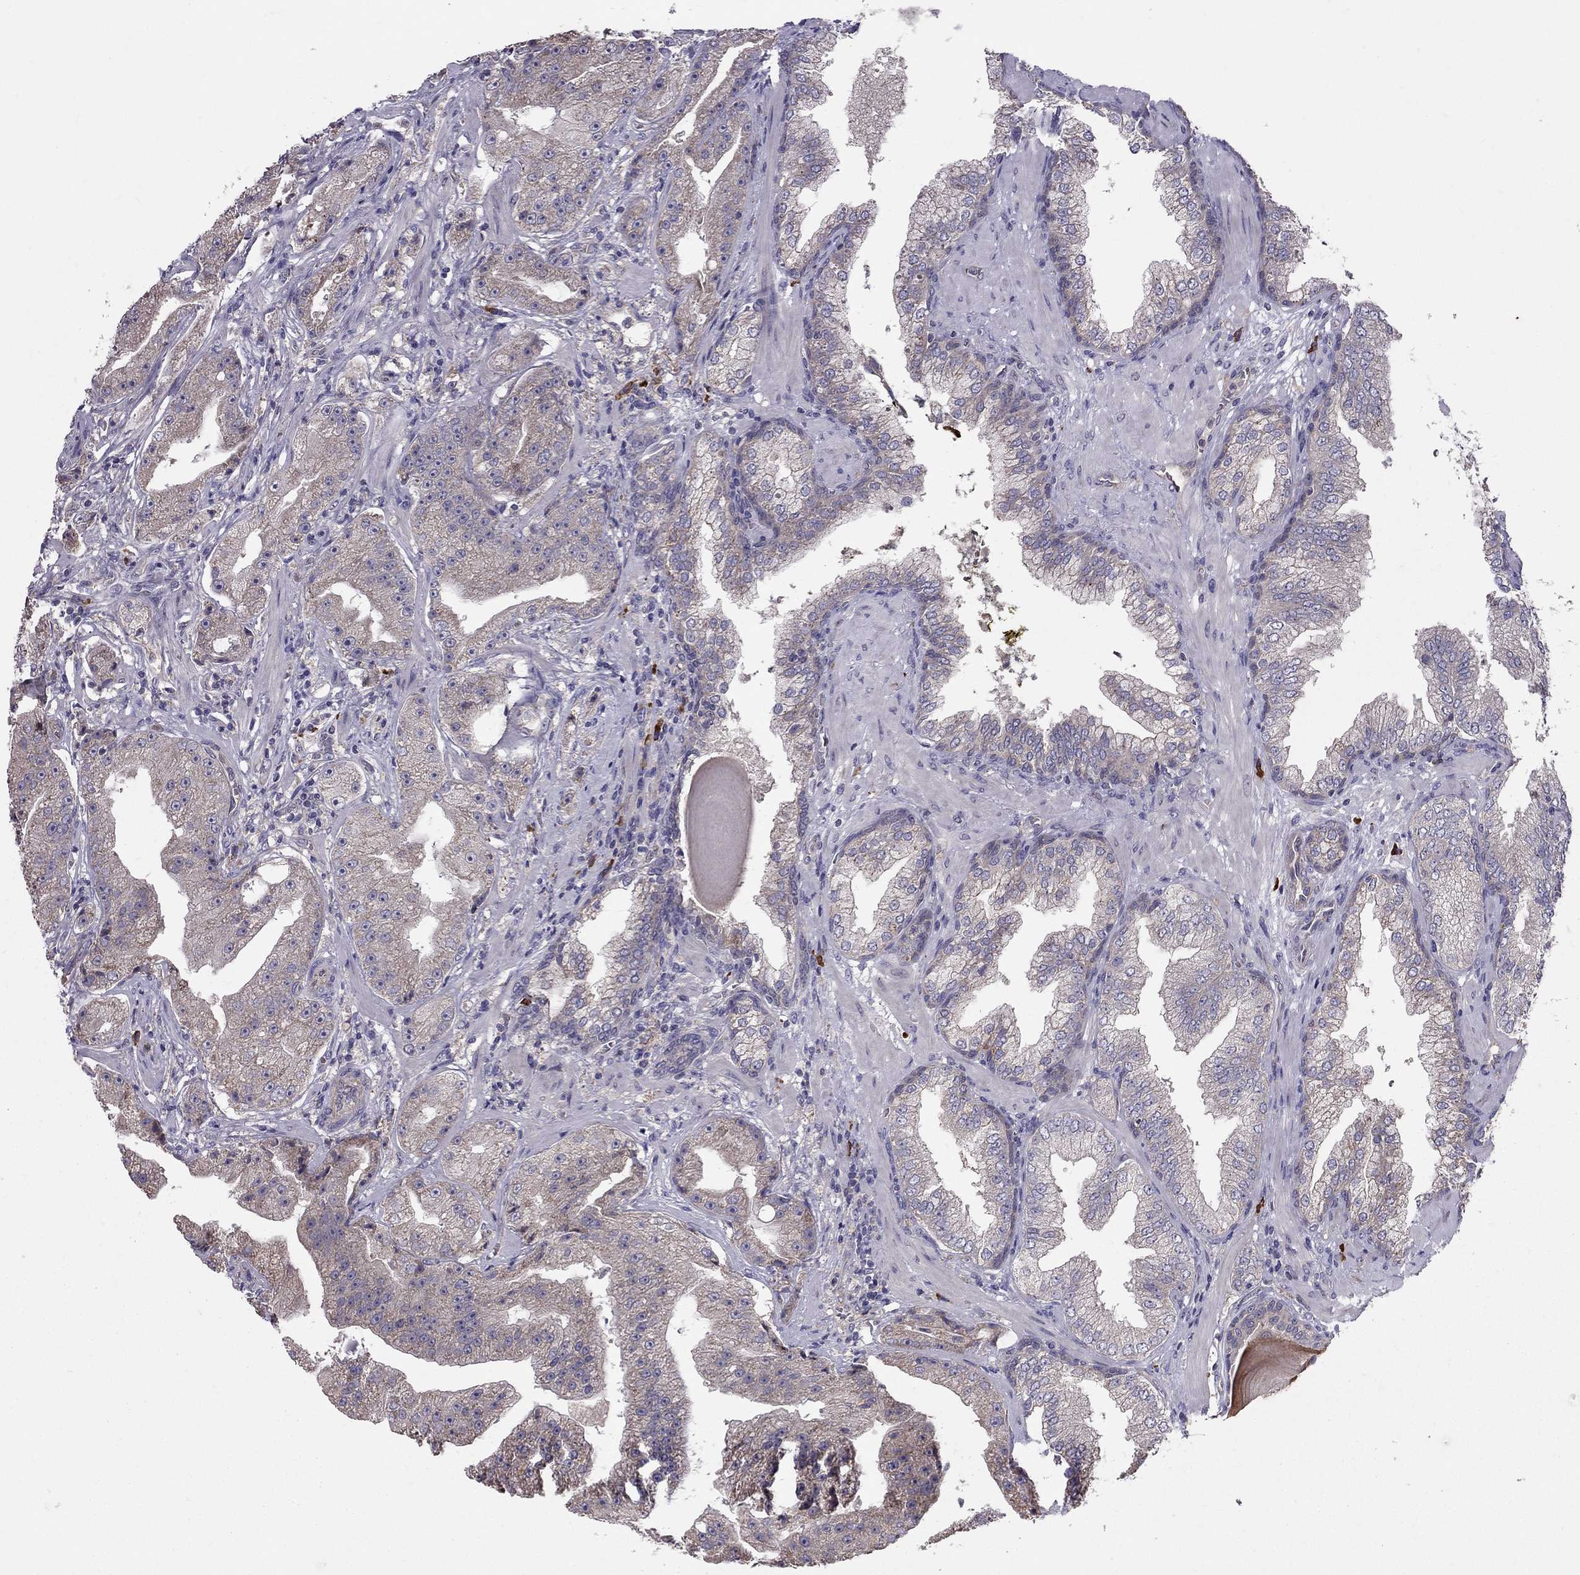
{"staining": {"intensity": "weak", "quantity": ">75%", "location": "cytoplasmic/membranous"}, "tissue": "prostate cancer", "cell_type": "Tumor cells", "image_type": "cancer", "snomed": [{"axis": "morphology", "description": "Adenocarcinoma, Low grade"}, {"axis": "topography", "description": "Prostate"}], "caption": "Prostate low-grade adenocarcinoma stained with immunohistochemistry displays weak cytoplasmic/membranous positivity in approximately >75% of tumor cells. (DAB IHC with brightfield microscopy, high magnification).", "gene": "PIK3CG", "patient": {"sex": "male", "age": 62}}